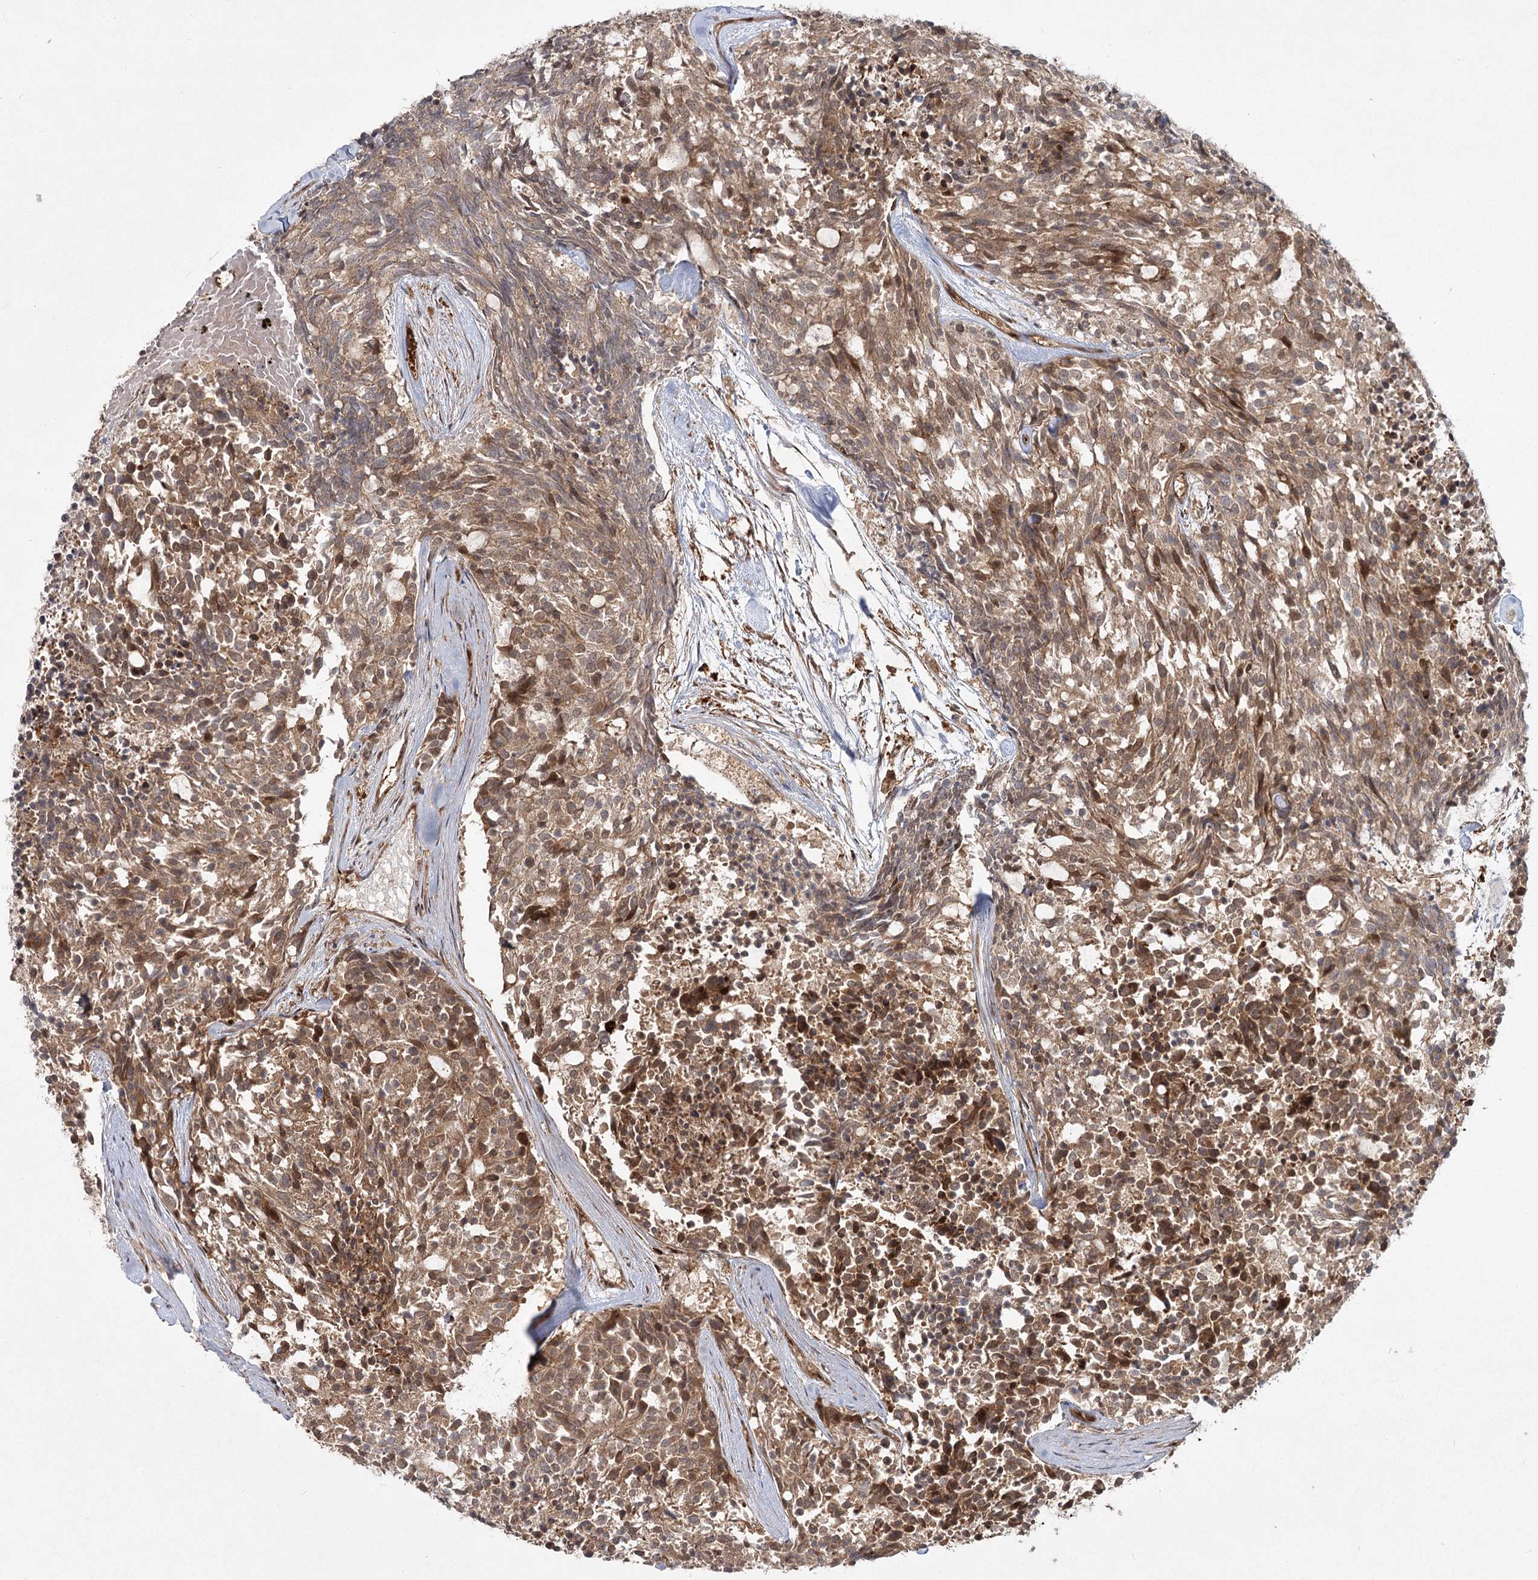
{"staining": {"intensity": "moderate", "quantity": ">75%", "location": "cytoplasmic/membranous"}, "tissue": "carcinoid", "cell_type": "Tumor cells", "image_type": "cancer", "snomed": [{"axis": "morphology", "description": "Carcinoid, malignant, NOS"}, {"axis": "topography", "description": "Pancreas"}], "caption": "Tumor cells demonstrate medium levels of moderate cytoplasmic/membranous staining in about >75% of cells in human carcinoid.", "gene": "MDFIC", "patient": {"sex": "female", "age": 54}}